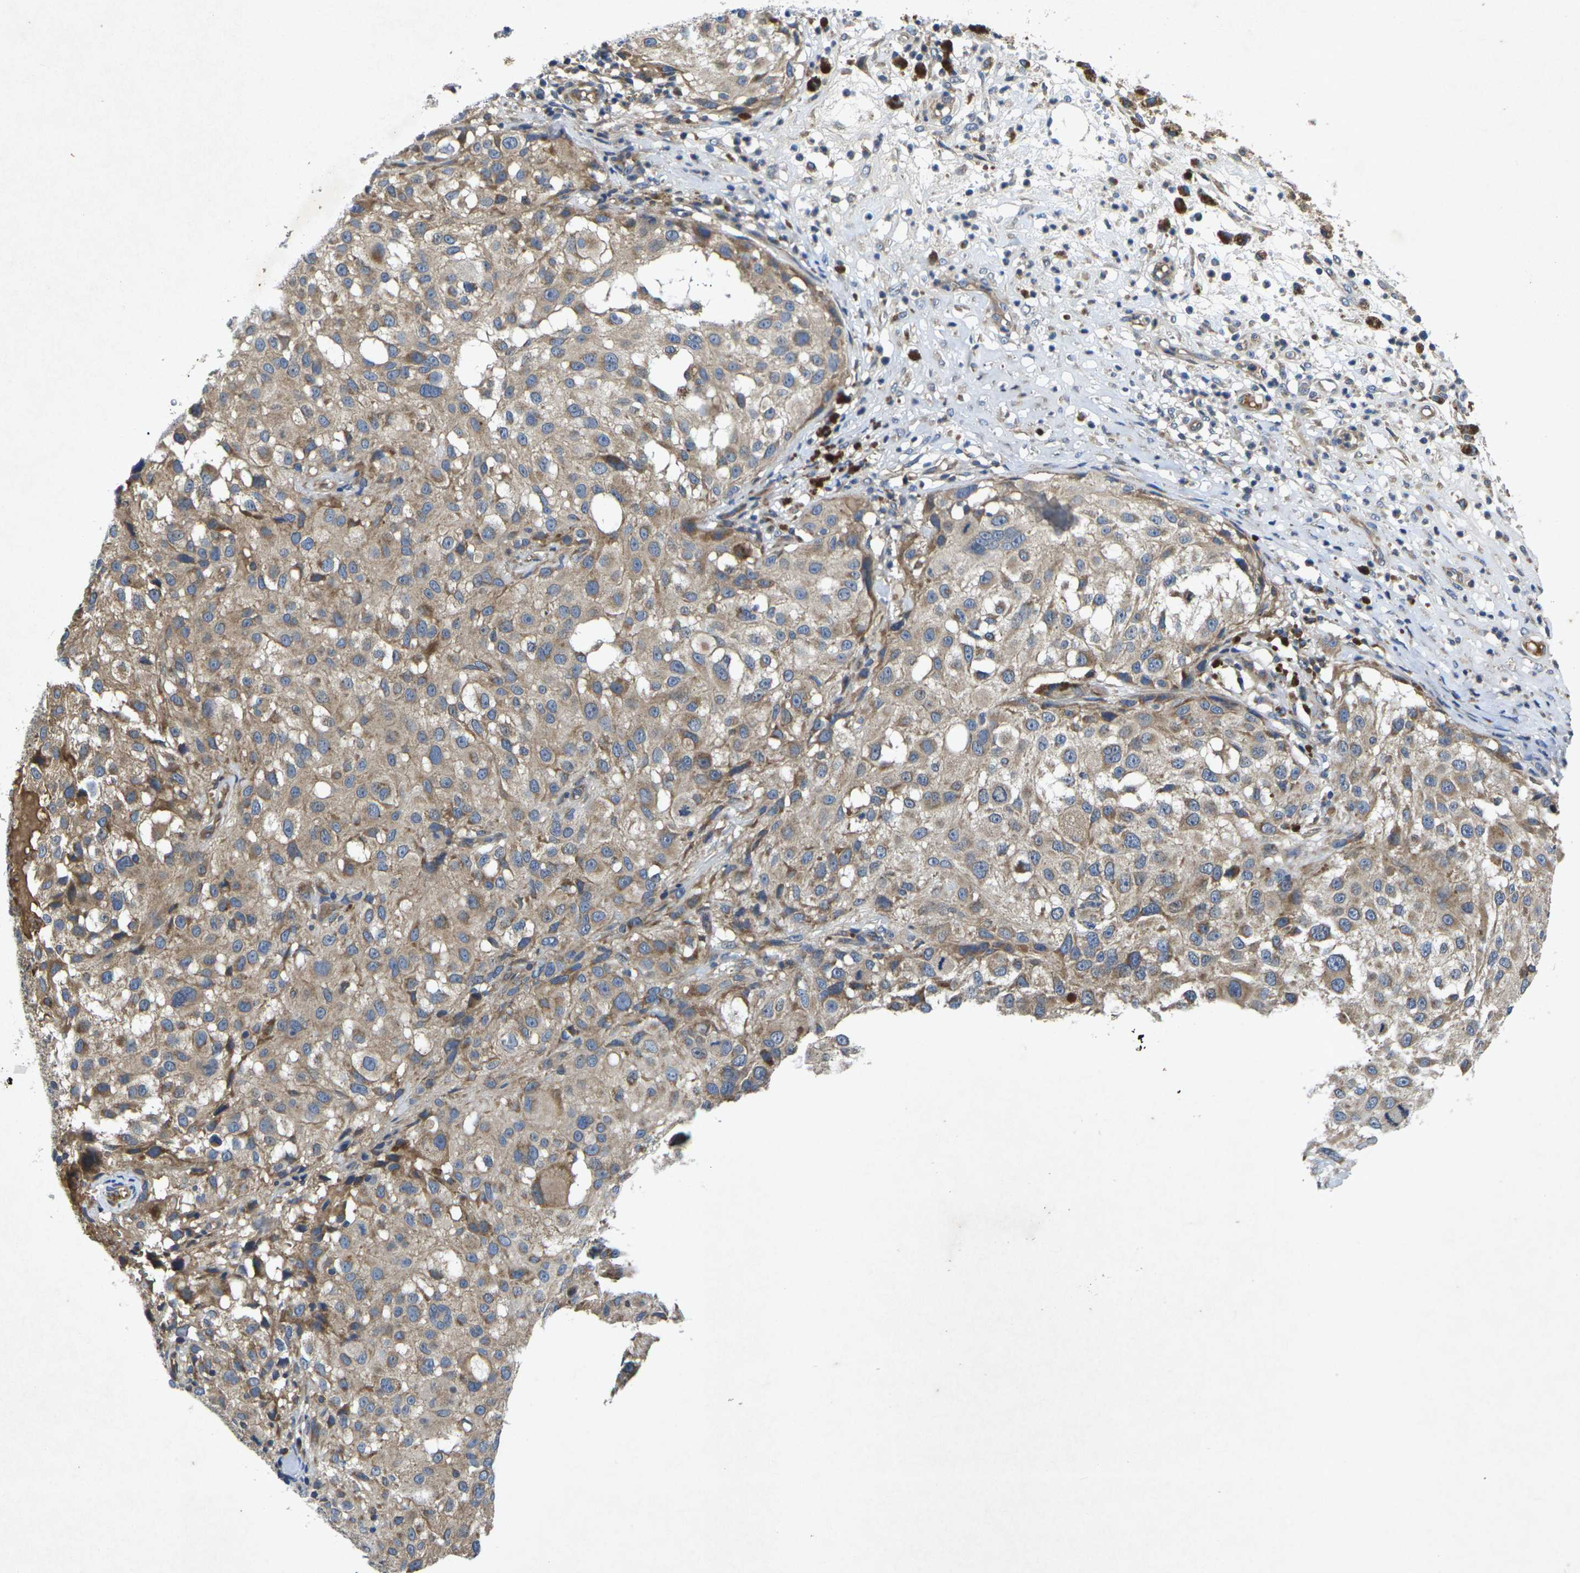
{"staining": {"intensity": "weak", "quantity": ">75%", "location": "cytoplasmic/membranous"}, "tissue": "melanoma", "cell_type": "Tumor cells", "image_type": "cancer", "snomed": [{"axis": "morphology", "description": "Necrosis, NOS"}, {"axis": "morphology", "description": "Malignant melanoma, NOS"}, {"axis": "topography", "description": "Skin"}], "caption": "Human malignant melanoma stained with a brown dye reveals weak cytoplasmic/membranous positive expression in approximately >75% of tumor cells.", "gene": "KIF1B", "patient": {"sex": "female", "age": 87}}